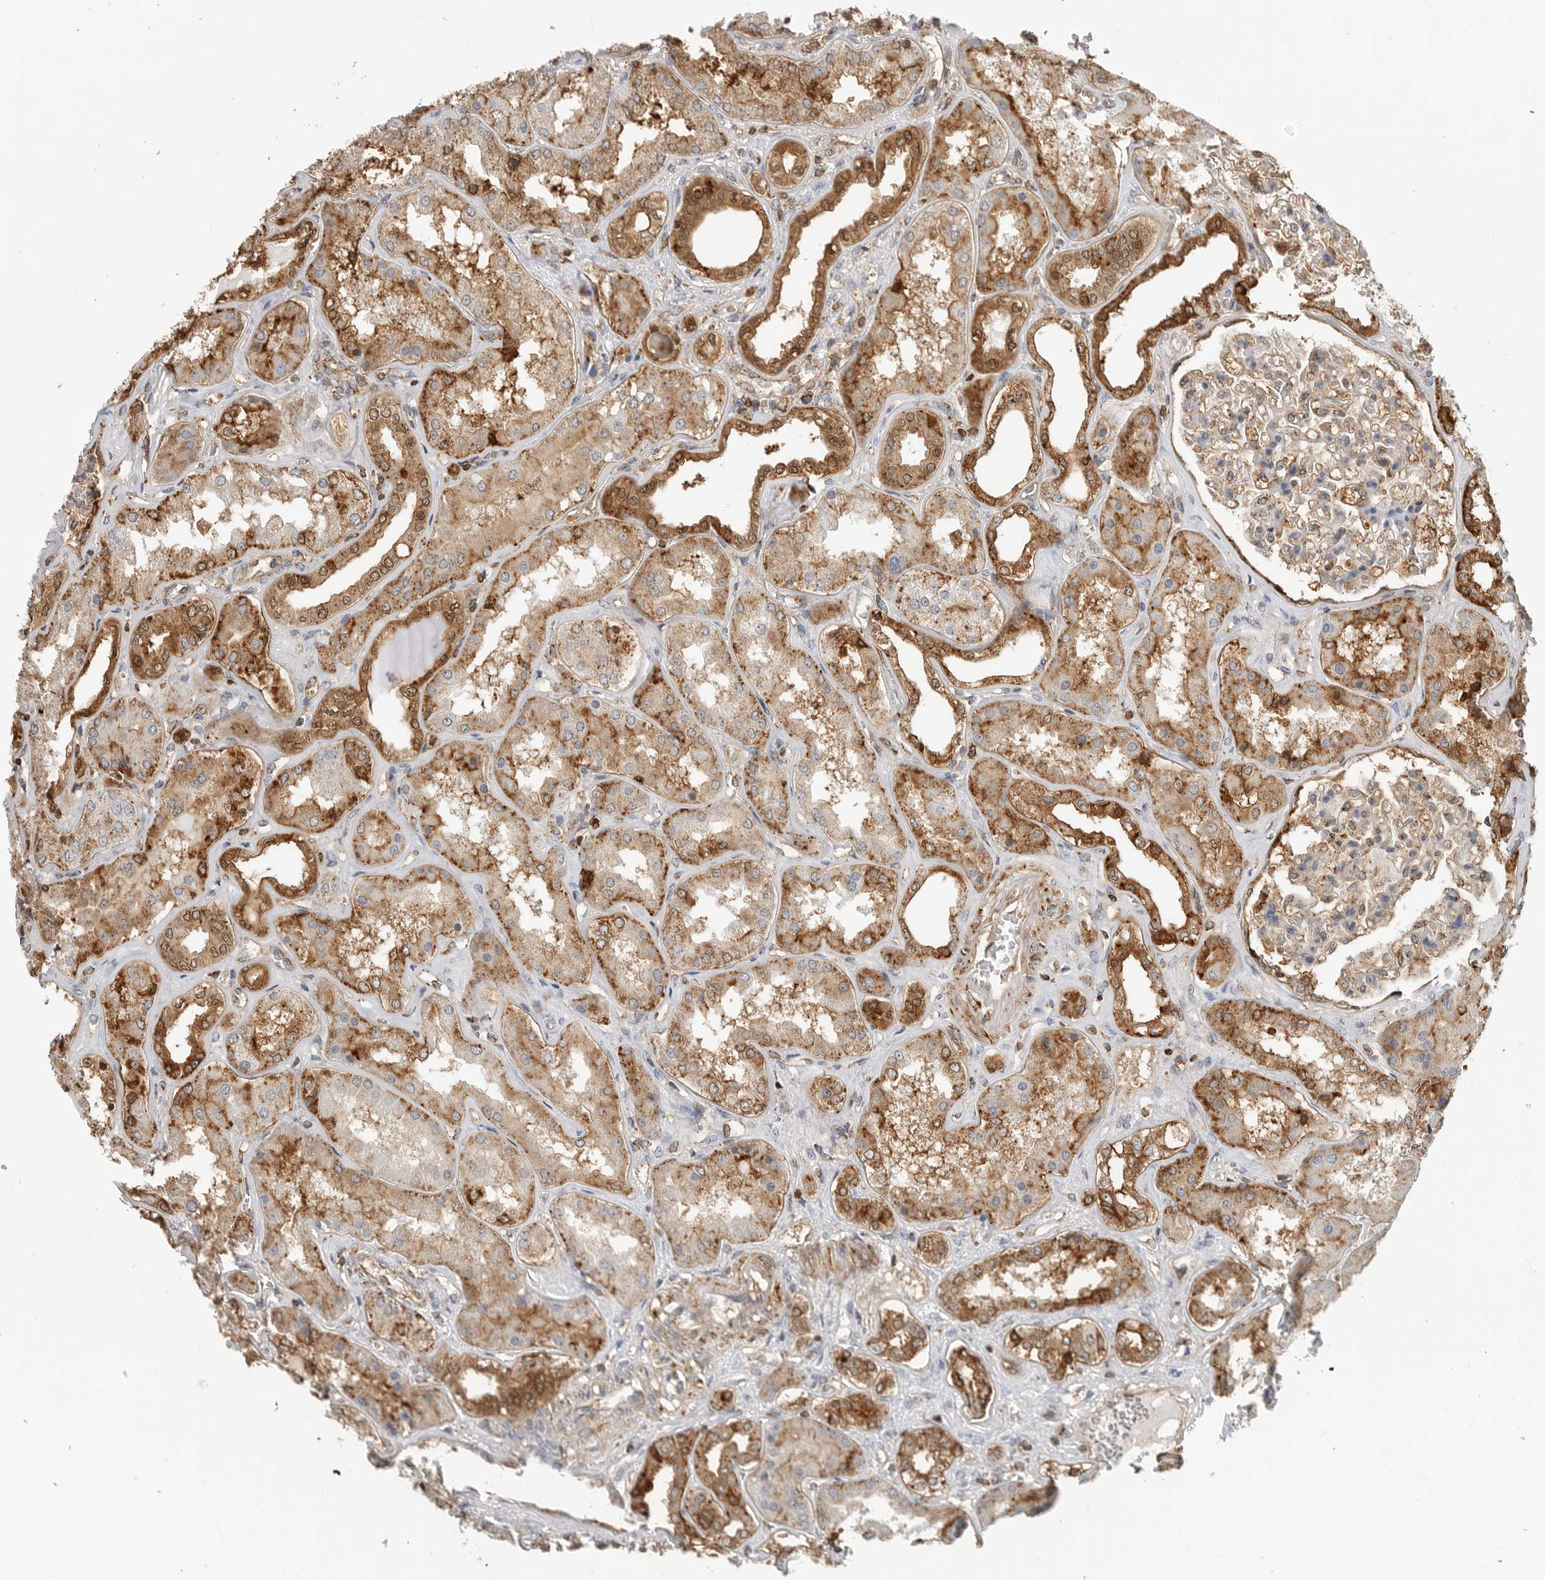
{"staining": {"intensity": "moderate", "quantity": "<25%", "location": "cytoplasmic/membranous"}, "tissue": "kidney", "cell_type": "Cells in glomeruli", "image_type": "normal", "snomed": [{"axis": "morphology", "description": "Normal tissue, NOS"}, {"axis": "topography", "description": "Kidney"}], "caption": "Moderate cytoplasmic/membranous expression for a protein is appreciated in about <25% of cells in glomeruli of unremarkable kidney using IHC.", "gene": "ANXA11", "patient": {"sex": "female", "age": 56}}